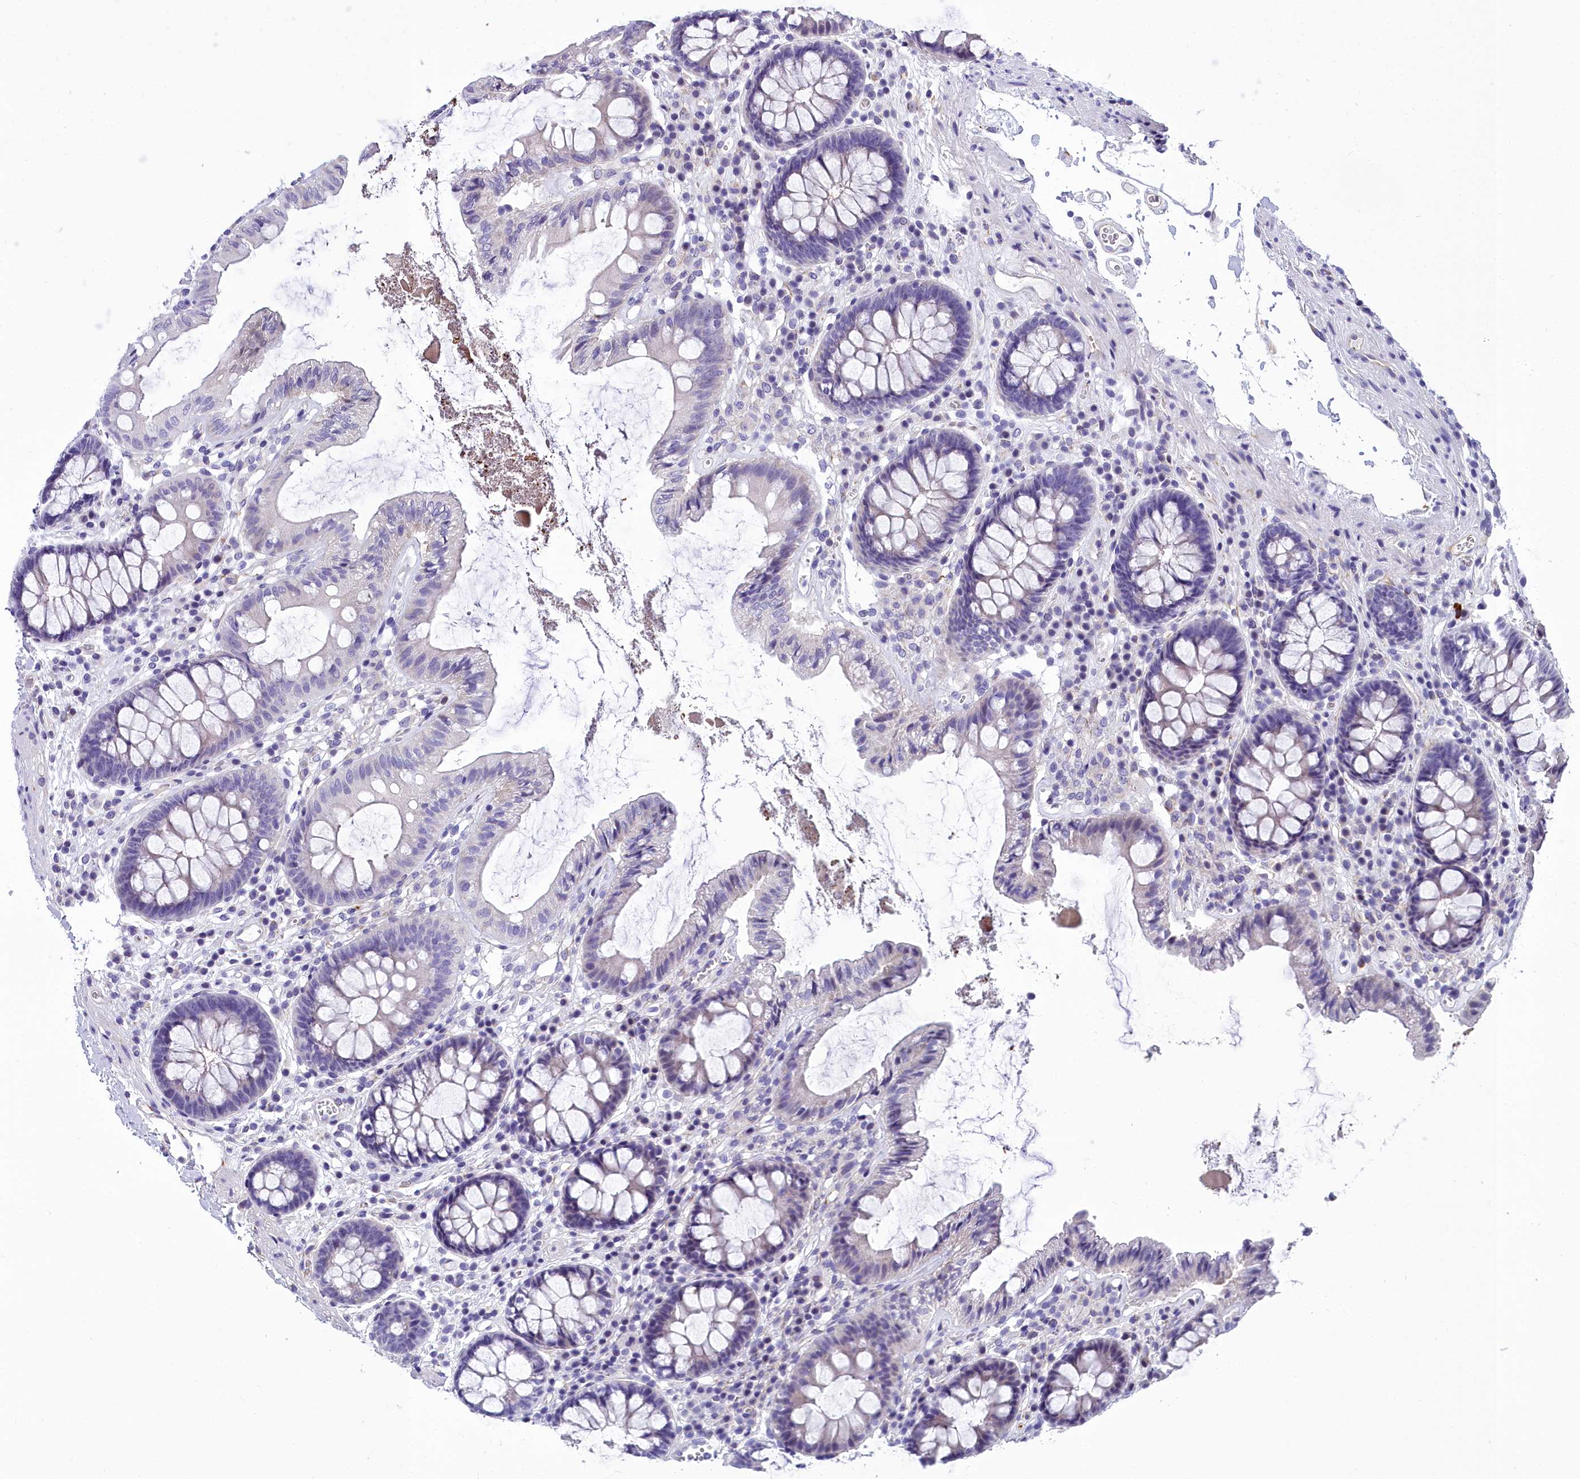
{"staining": {"intensity": "moderate", "quantity": "25%-75%", "location": "cytoplasmic/membranous"}, "tissue": "colon", "cell_type": "Endothelial cells", "image_type": "normal", "snomed": [{"axis": "morphology", "description": "Normal tissue, NOS"}, {"axis": "topography", "description": "Colon"}], "caption": "Brown immunohistochemical staining in benign colon reveals moderate cytoplasmic/membranous staining in about 25%-75% of endothelial cells. Immunohistochemistry (ihc) stains the protein of interest in brown and the nuclei are stained blue.", "gene": "TIMM22", "patient": {"sex": "male", "age": 84}}